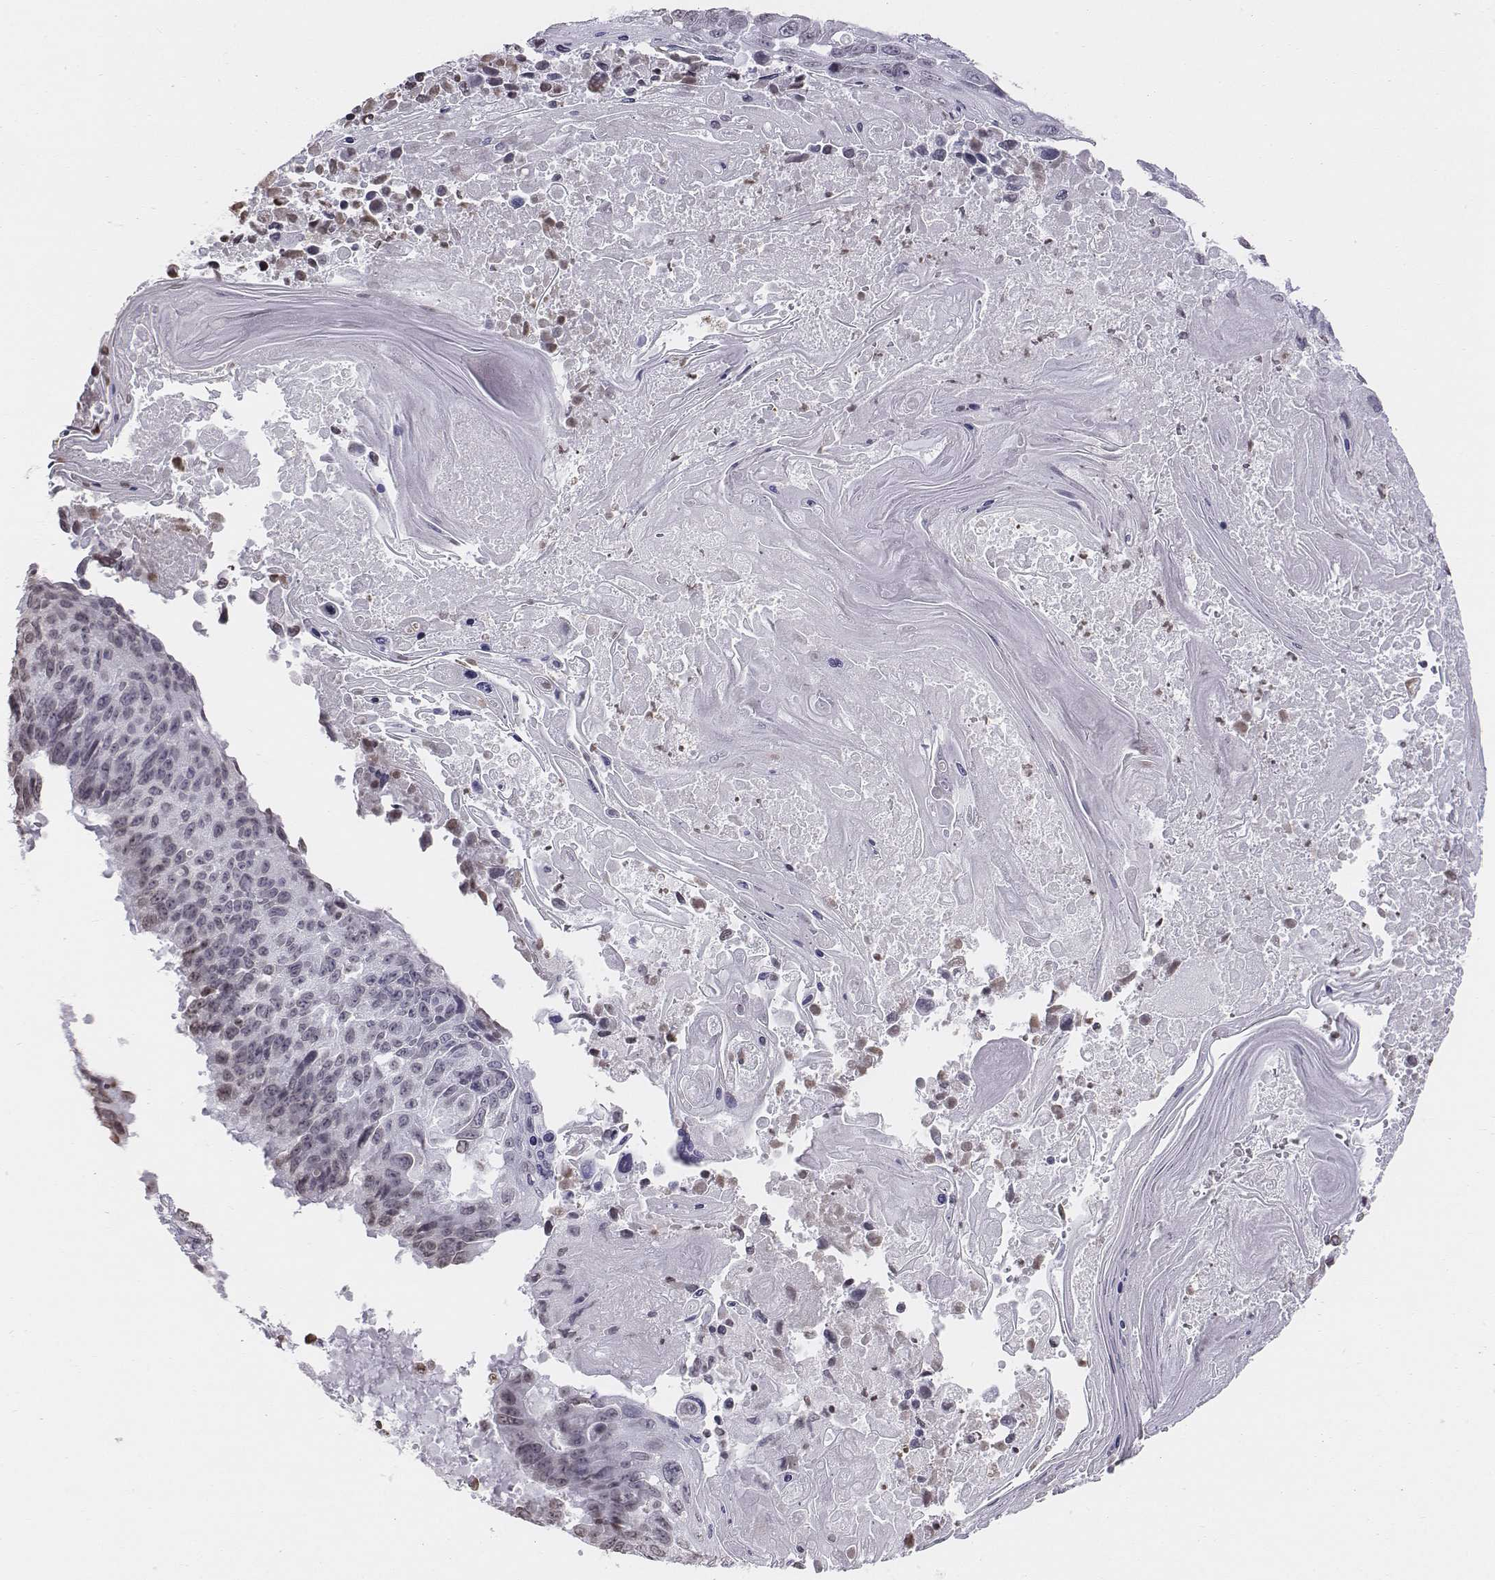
{"staining": {"intensity": "negative", "quantity": "none", "location": "none"}, "tissue": "lung cancer", "cell_type": "Tumor cells", "image_type": "cancer", "snomed": [{"axis": "morphology", "description": "Squamous cell carcinoma, NOS"}, {"axis": "topography", "description": "Lung"}], "caption": "A micrograph of squamous cell carcinoma (lung) stained for a protein displays no brown staining in tumor cells. (DAB immunohistochemistry (IHC), high magnification).", "gene": "BARHL1", "patient": {"sex": "male", "age": 73}}